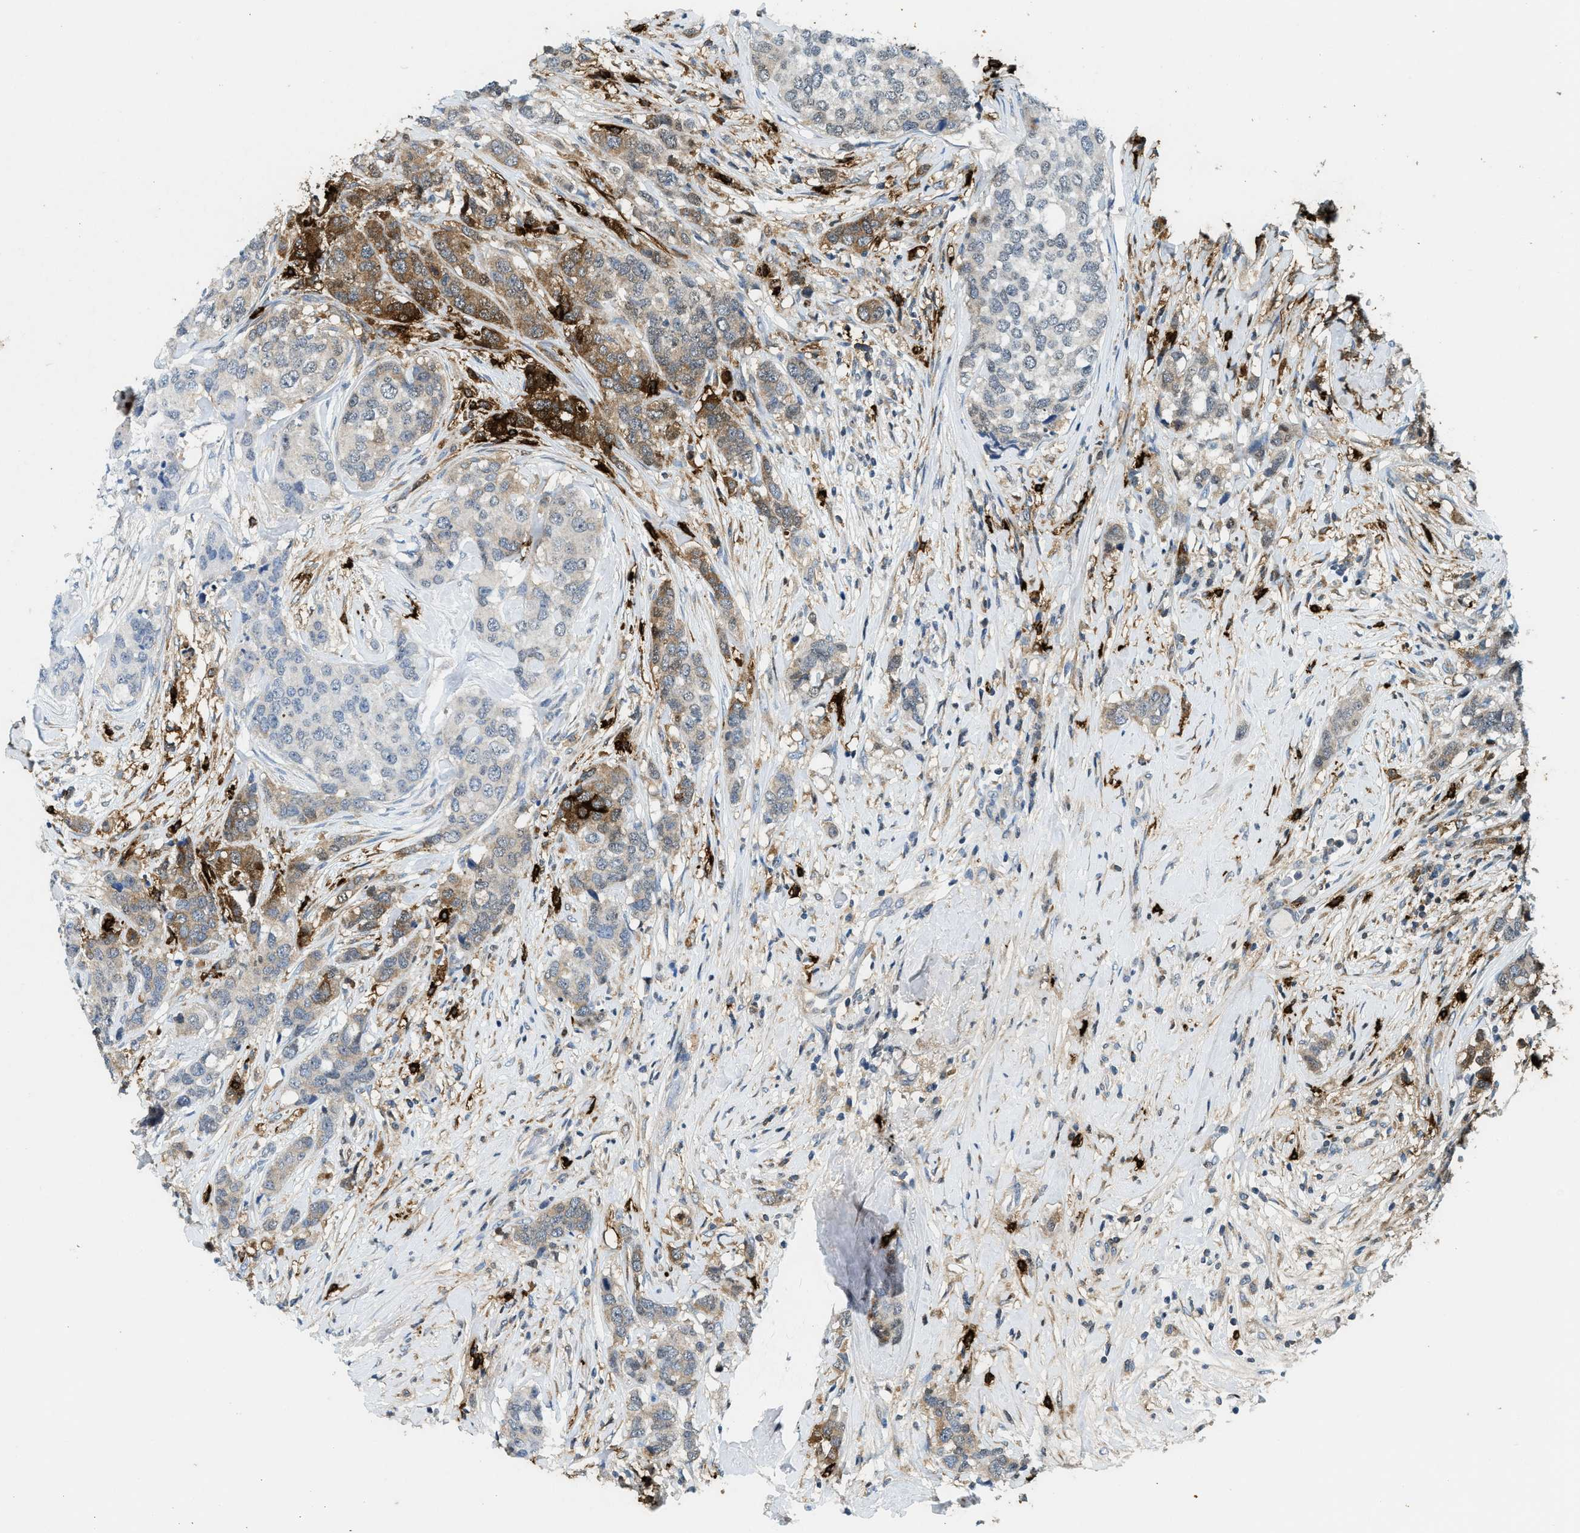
{"staining": {"intensity": "moderate", "quantity": "25%-75%", "location": "cytoplasmic/membranous,nuclear"}, "tissue": "breast cancer", "cell_type": "Tumor cells", "image_type": "cancer", "snomed": [{"axis": "morphology", "description": "Lobular carcinoma"}, {"axis": "topography", "description": "Breast"}], "caption": "This is an image of IHC staining of breast cancer (lobular carcinoma), which shows moderate positivity in the cytoplasmic/membranous and nuclear of tumor cells.", "gene": "TPSAB1", "patient": {"sex": "female", "age": 59}}